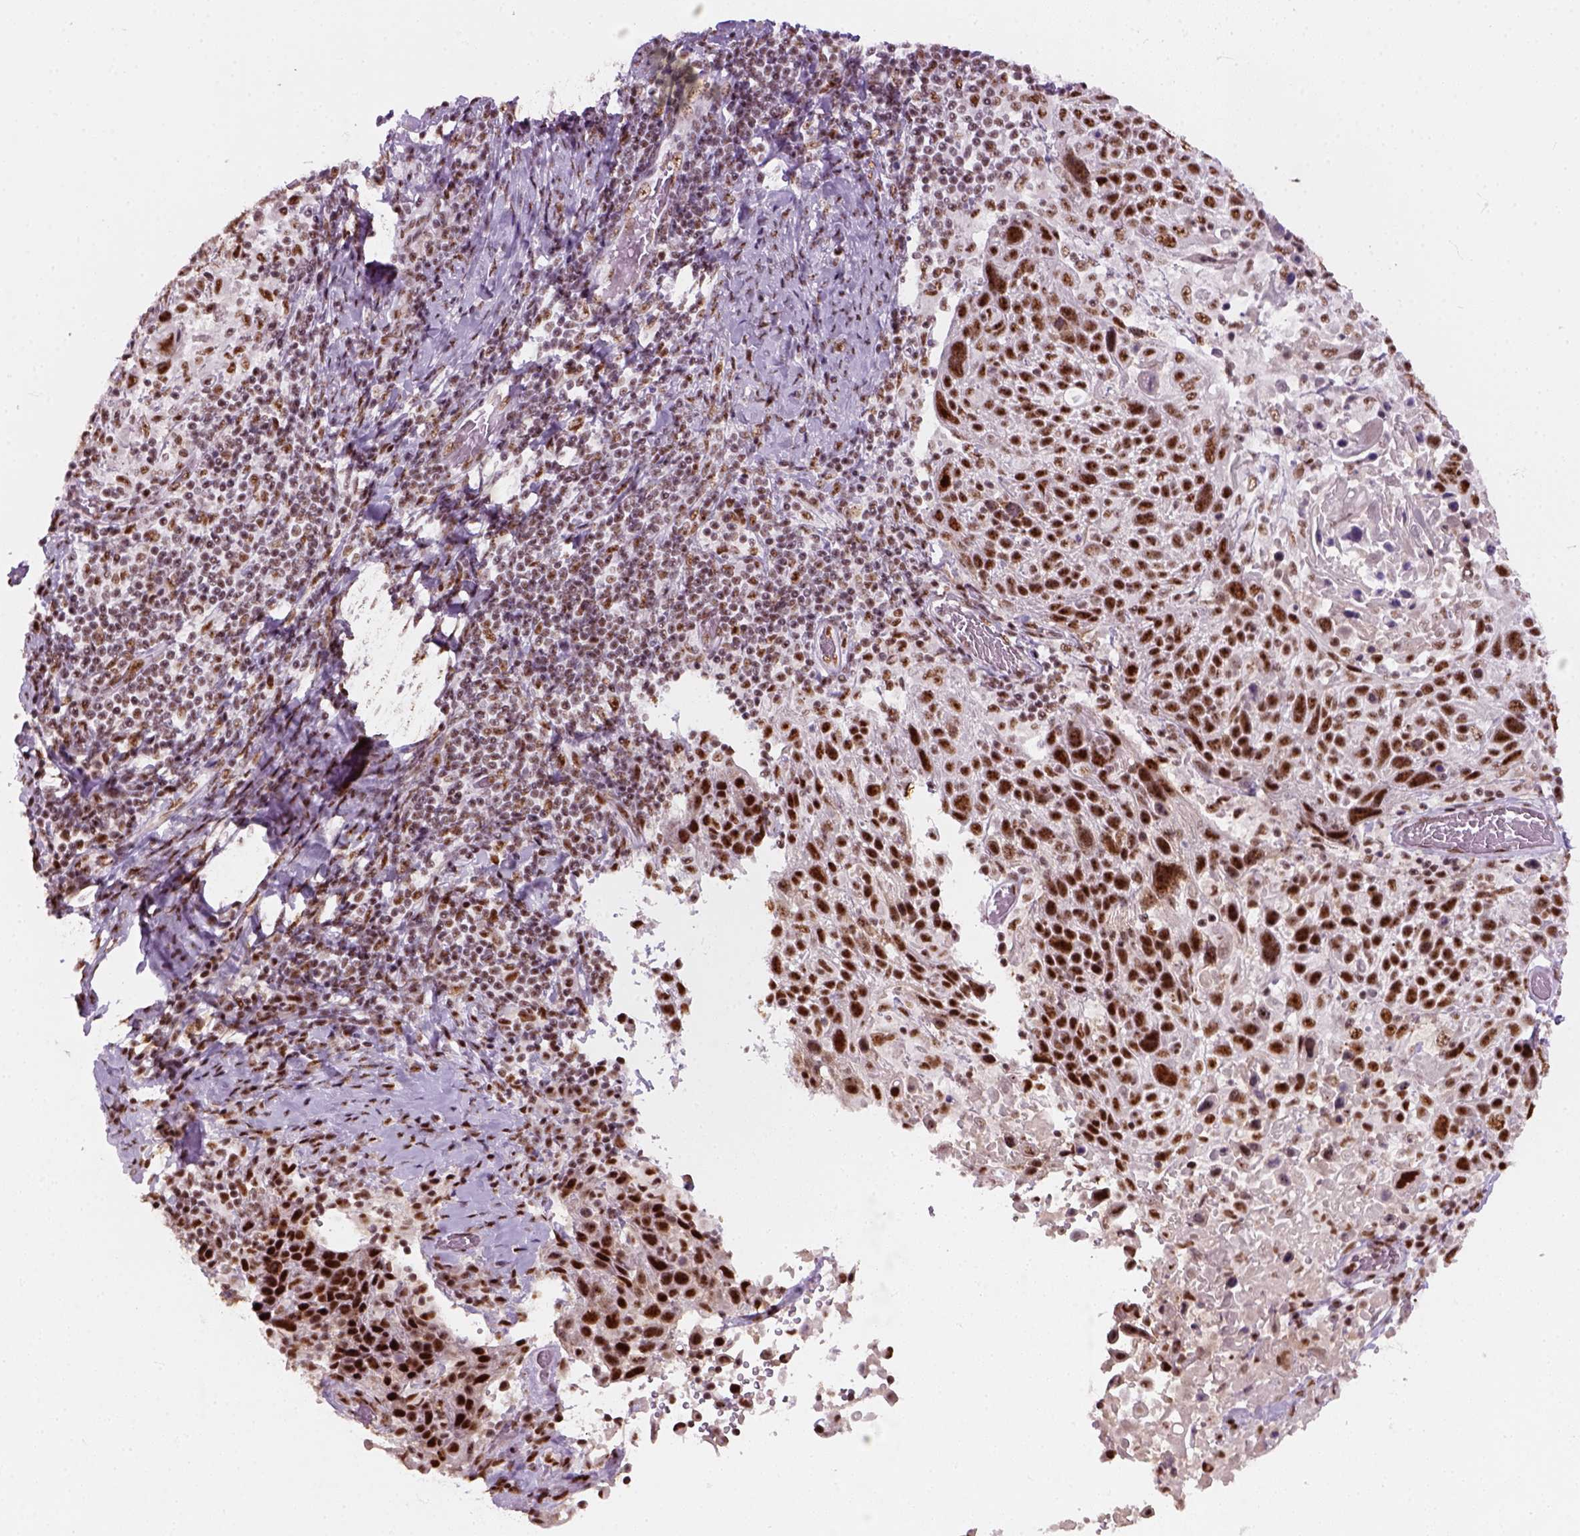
{"staining": {"intensity": "strong", "quantity": ">75%", "location": "nuclear"}, "tissue": "cervical cancer", "cell_type": "Tumor cells", "image_type": "cancer", "snomed": [{"axis": "morphology", "description": "Squamous cell carcinoma, NOS"}, {"axis": "topography", "description": "Cervix"}], "caption": "DAB (3,3'-diaminobenzidine) immunohistochemical staining of human cervical squamous cell carcinoma reveals strong nuclear protein staining in approximately >75% of tumor cells.", "gene": "GTF2F1", "patient": {"sex": "female", "age": 61}}